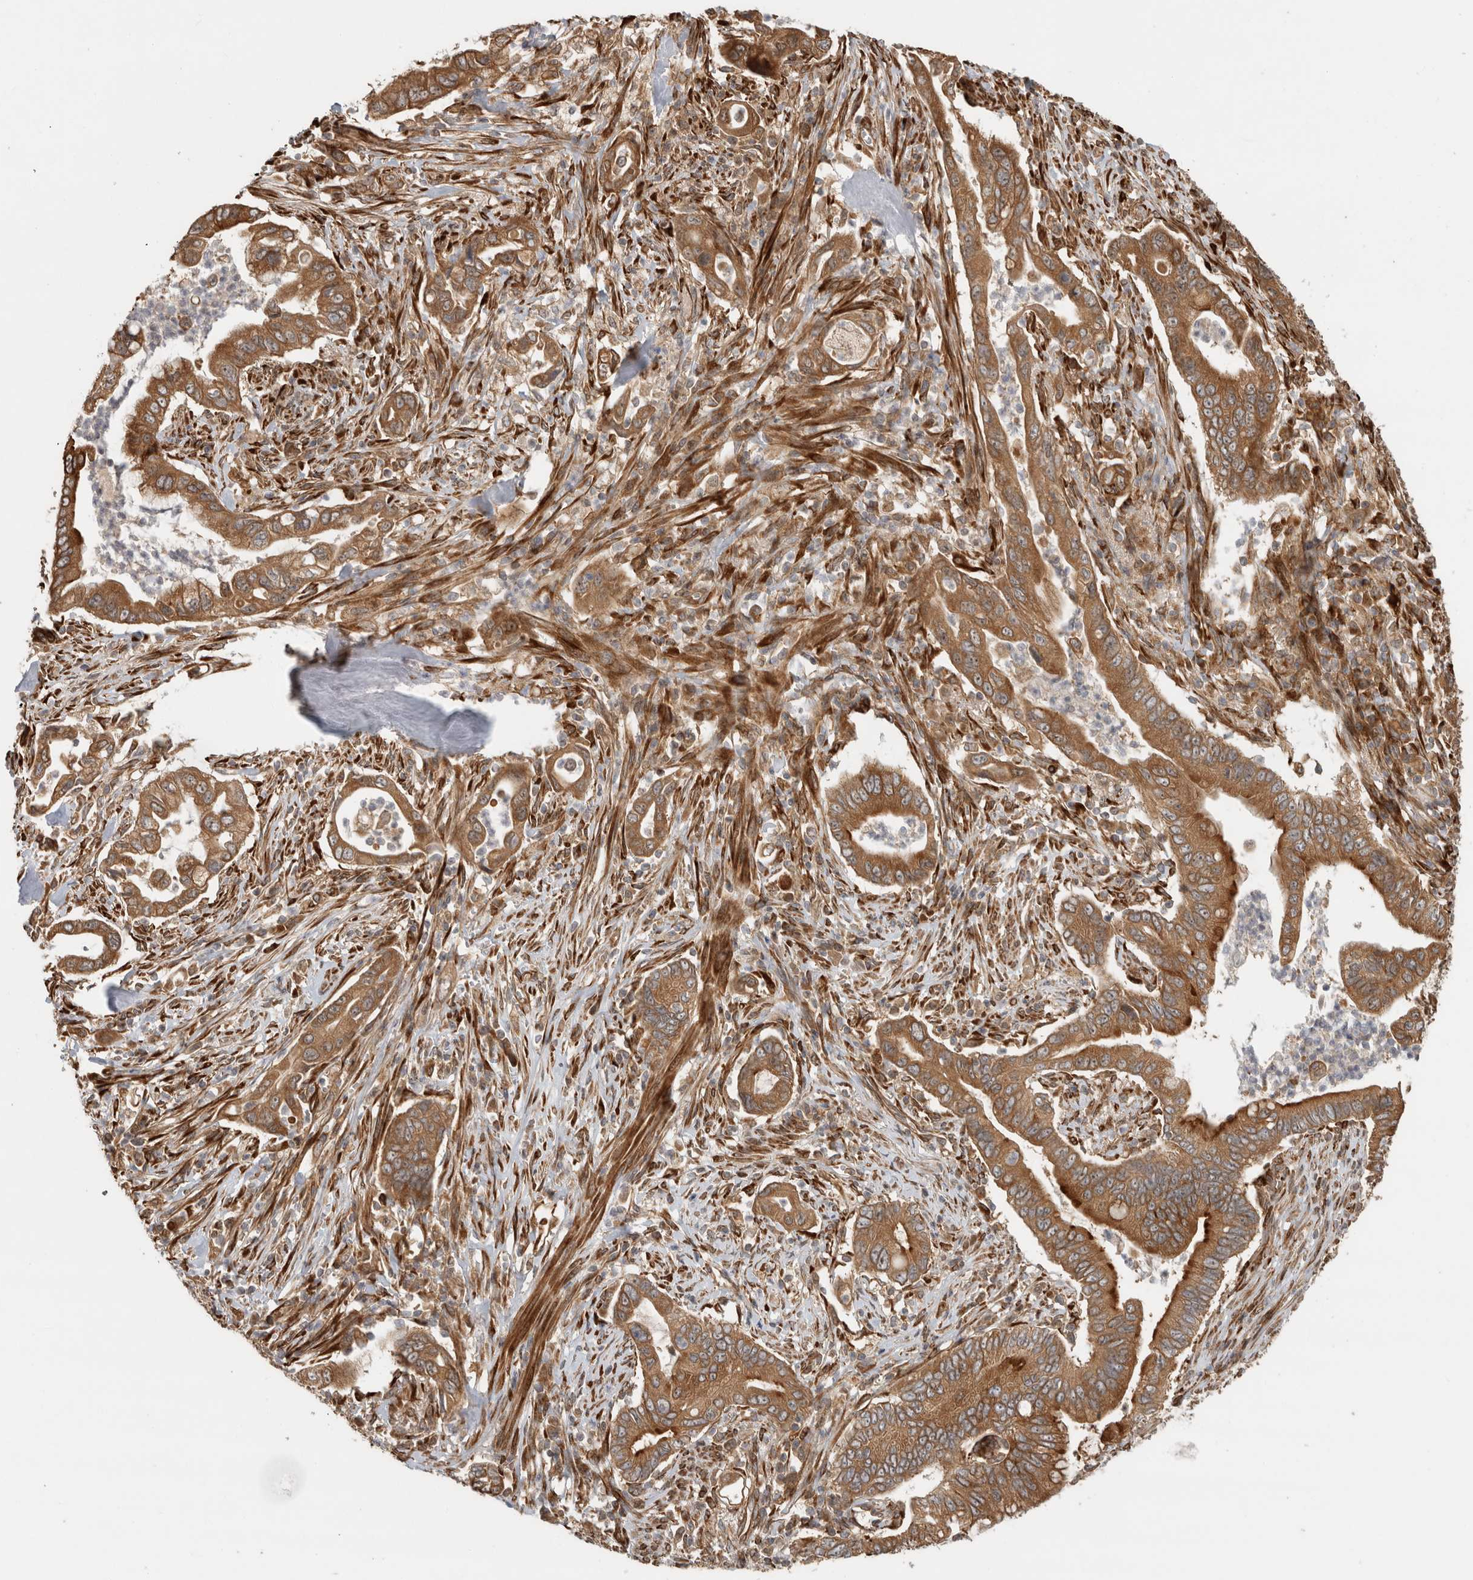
{"staining": {"intensity": "moderate", "quantity": ">75%", "location": "cytoplasmic/membranous"}, "tissue": "pancreatic cancer", "cell_type": "Tumor cells", "image_type": "cancer", "snomed": [{"axis": "morphology", "description": "Adenocarcinoma, NOS"}, {"axis": "topography", "description": "Pancreas"}], "caption": "Immunohistochemical staining of pancreatic adenocarcinoma shows medium levels of moderate cytoplasmic/membranous expression in approximately >75% of tumor cells.", "gene": "TUBD1", "patient": {"sex": "male", "age": 78}}